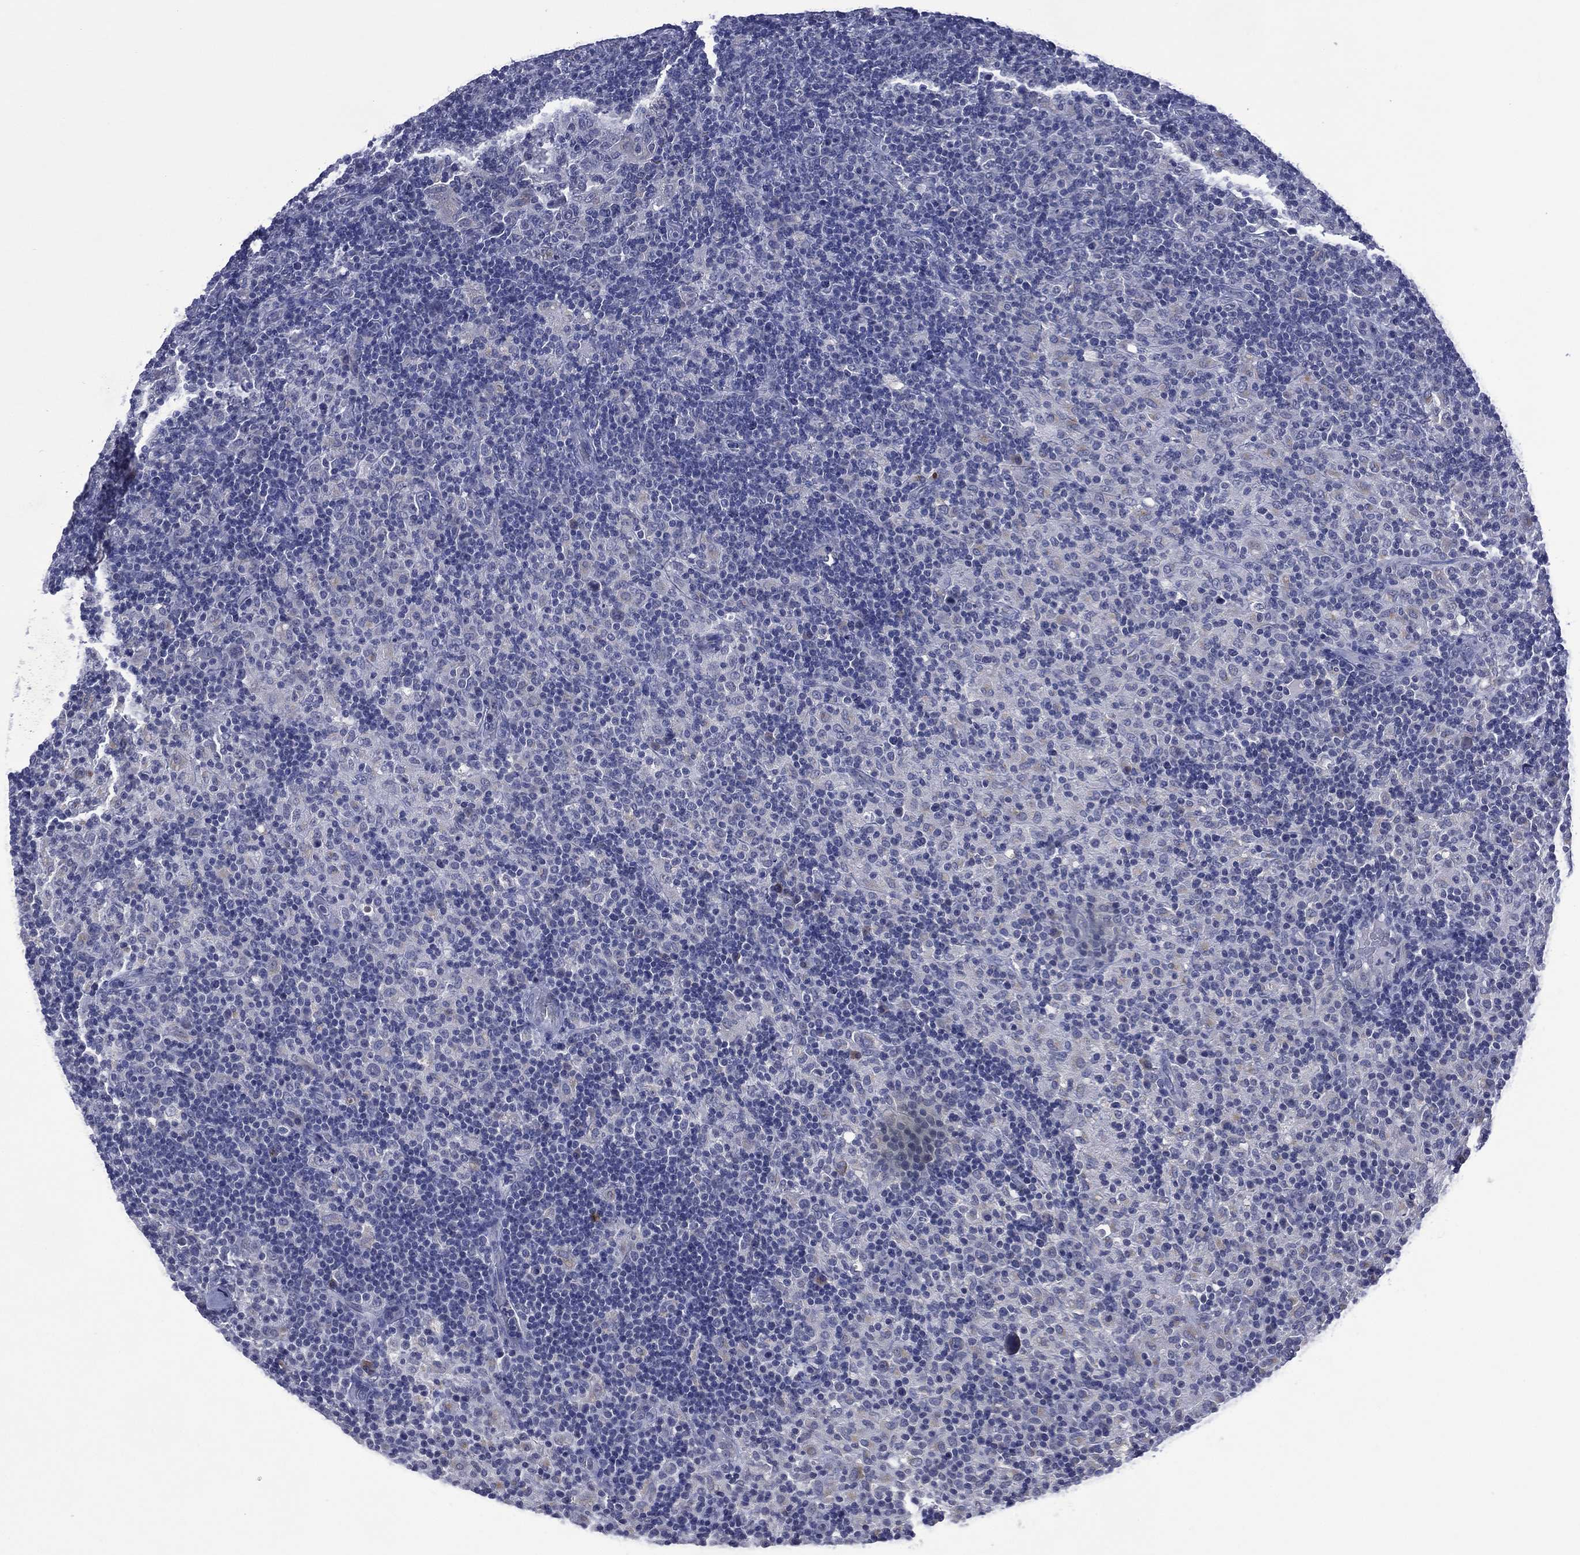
{"staining": {"intensity": "negative", "quantity": "none", "location": "none"}, "tissue": "lymphoma", "cell_type": "Tumor cells", "image_type": "cancer", "snomed": [{"axis": "morphology", "description": "Hodgkin's disease, NOS"}, {"axis": "topography", "description": "Lymph node"}], "caption": "Tumor cells are negative for brown protein staining in Hodgkin's disease.", "gene": "ASB10", "patient": {"sex": "male", "age": 70}}